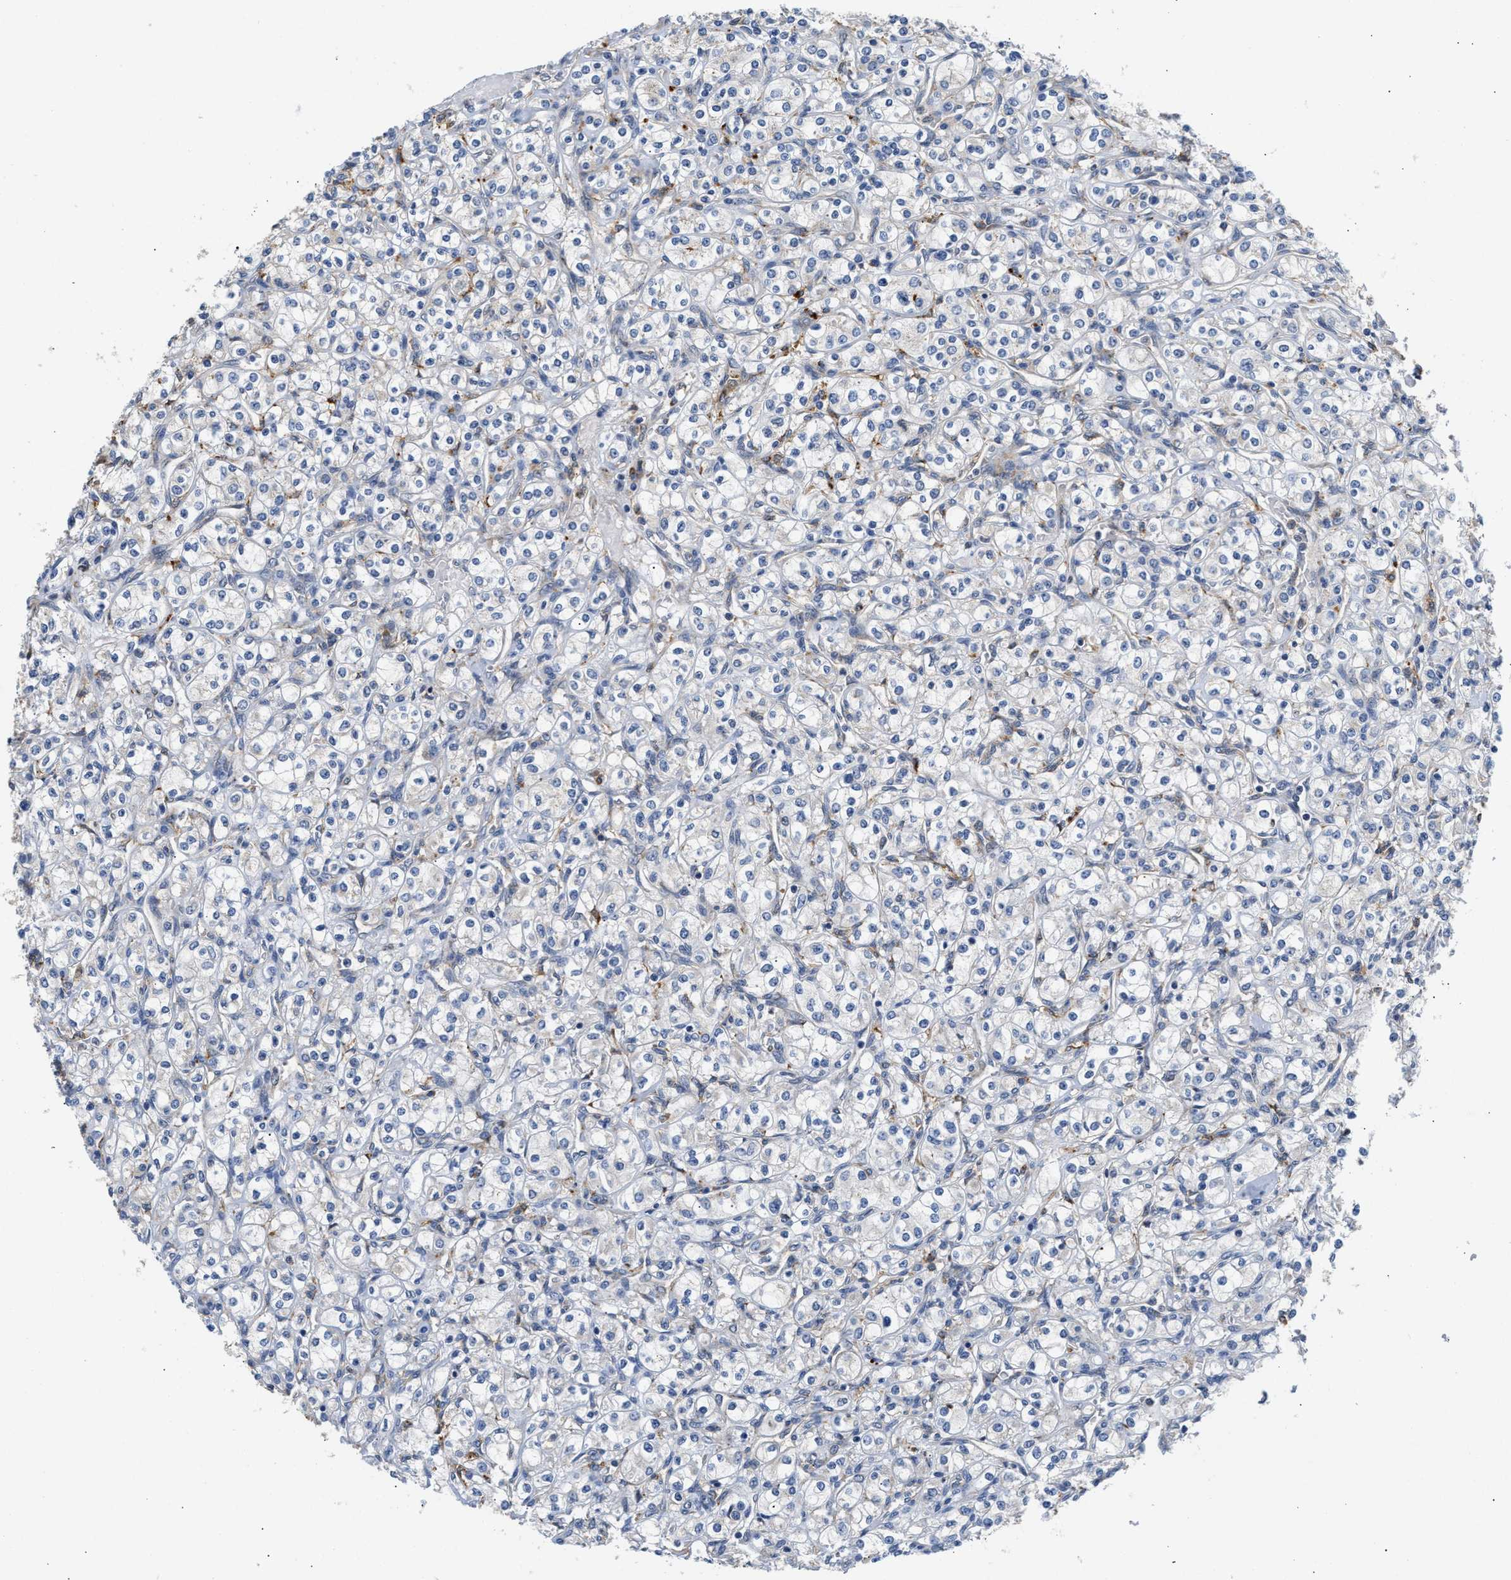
{"staining": {"intensity": "negative", "quantity": "none", "location": "none"}, "tissue": "renal cancer", "cell_type": "Tumor cells", "image_type": "cancer", "snomed": [{"axis": "morphology", "description": "Adenocarcinoma, NOS"}, {"axis": "topography", "description": "Kidney"}], "caption": "A micrograph of human renal adenocarcinoma is negative for staining in tumor cells. The staining is performed using DAB brown chromogen with nuclei counter-stained in using hematoxylin.", "gene": "PPM1L", "patient": {"sex": "male", "age": 77}}